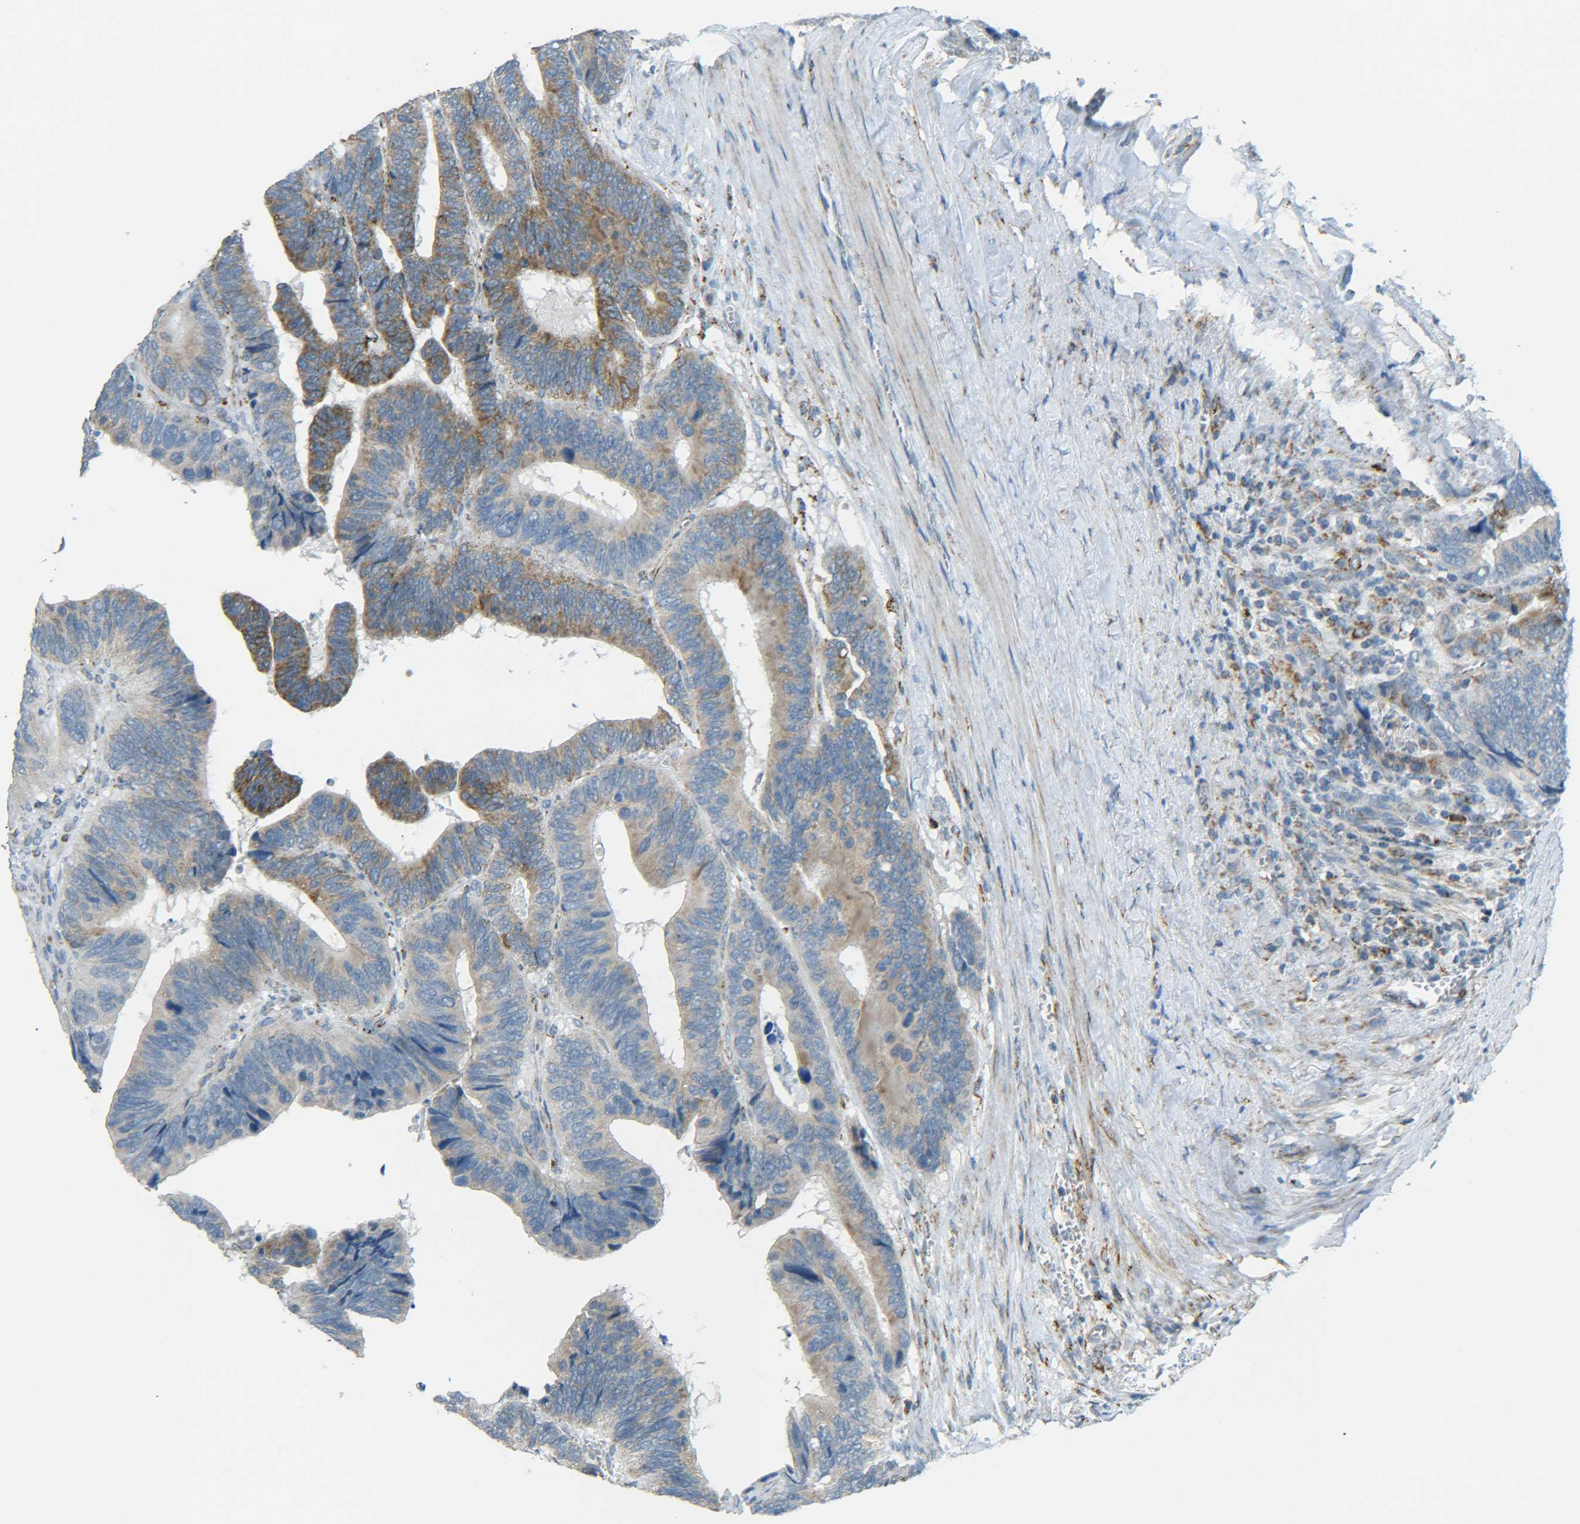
{"staining": {"intensity": "moderate", "quantity": ">75%", "location": "cytoplasmic/membranous"}, "tissue": "colorectal cancer", "cell_type": "Tumor cells", "image_type": "cancer", "snomed": [{"axis": "morphology", "description": "Adenocarcinoma, NOS"}, {"axis": "topography", "description": "Colon"}], "caption": "Colorectal cancer (adenocarcinoma) was stained to show a protein in brown. There is medium levels of moderate cytoplasmic/membranous staining in approximately >75% of tumor cells.", "gene": "CYB5R1", "patient": {"sex": "male", "age": 72}}